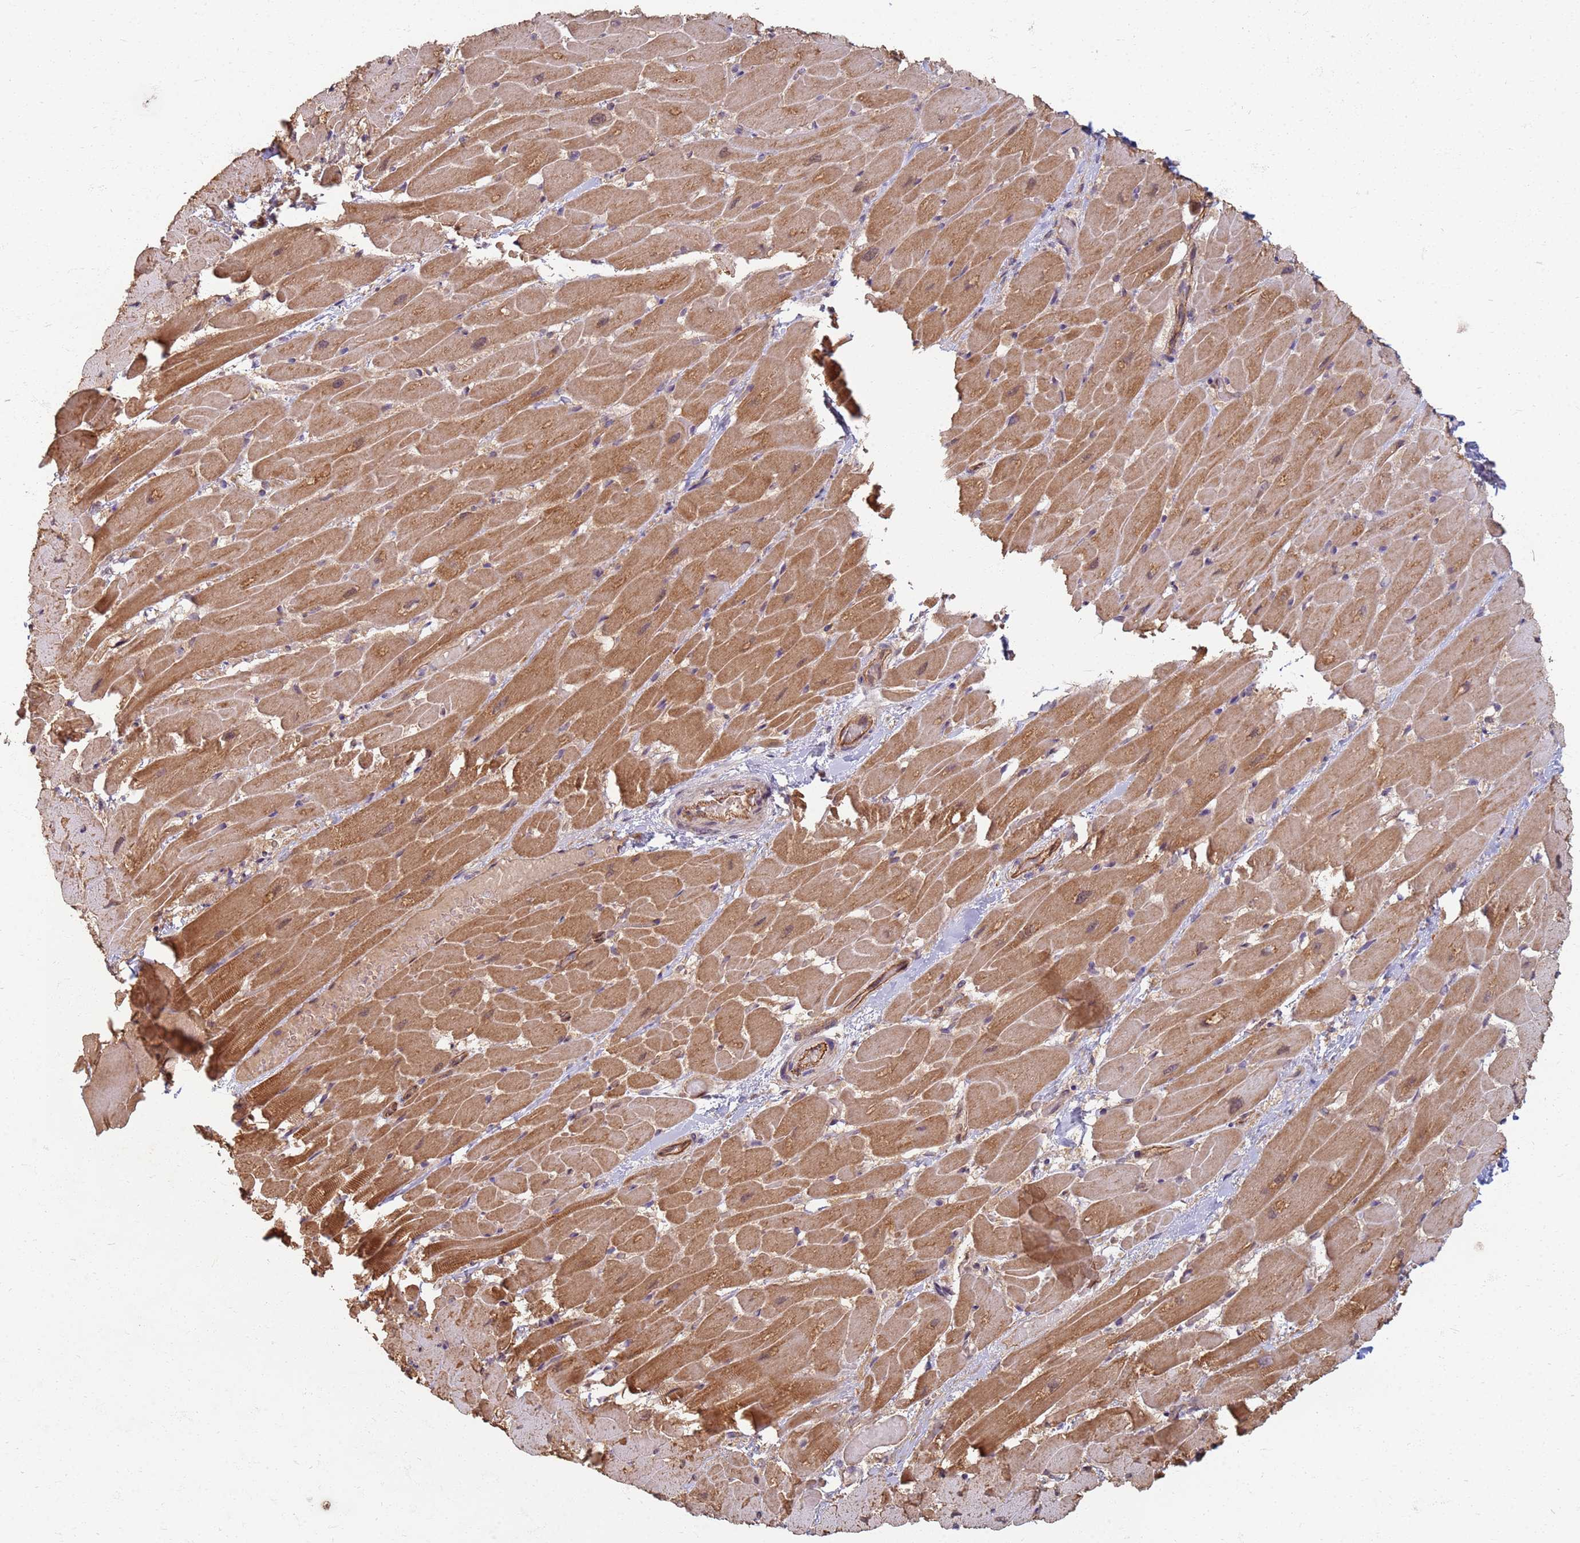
{"staining": {"intensity": "moderate", "quantity": ">75%", "location": "cytoplasmic/membranous"}, "tissue": "heart muscle", "cell_type": "Cardiomyocytes", "image_type": "normal", "snomed": [{"axis": "morphology", "description": "Normal tissue, NOS"}, {"axis": "topography", "description": "Heart"}], "caption": "Moderate cytoplasmic/membranous positivity is present in about >75% of cardiomyocytes in unremarkable heart muscle. The protein of interest is stained brown, and the nuclei are stained in blue (DAB (3,3'-diaminobenzidine) IHC with brightfield microscopy, high magnification).", "gene": "ITGB4", "patient": {"sex": "male", "age": 37}}